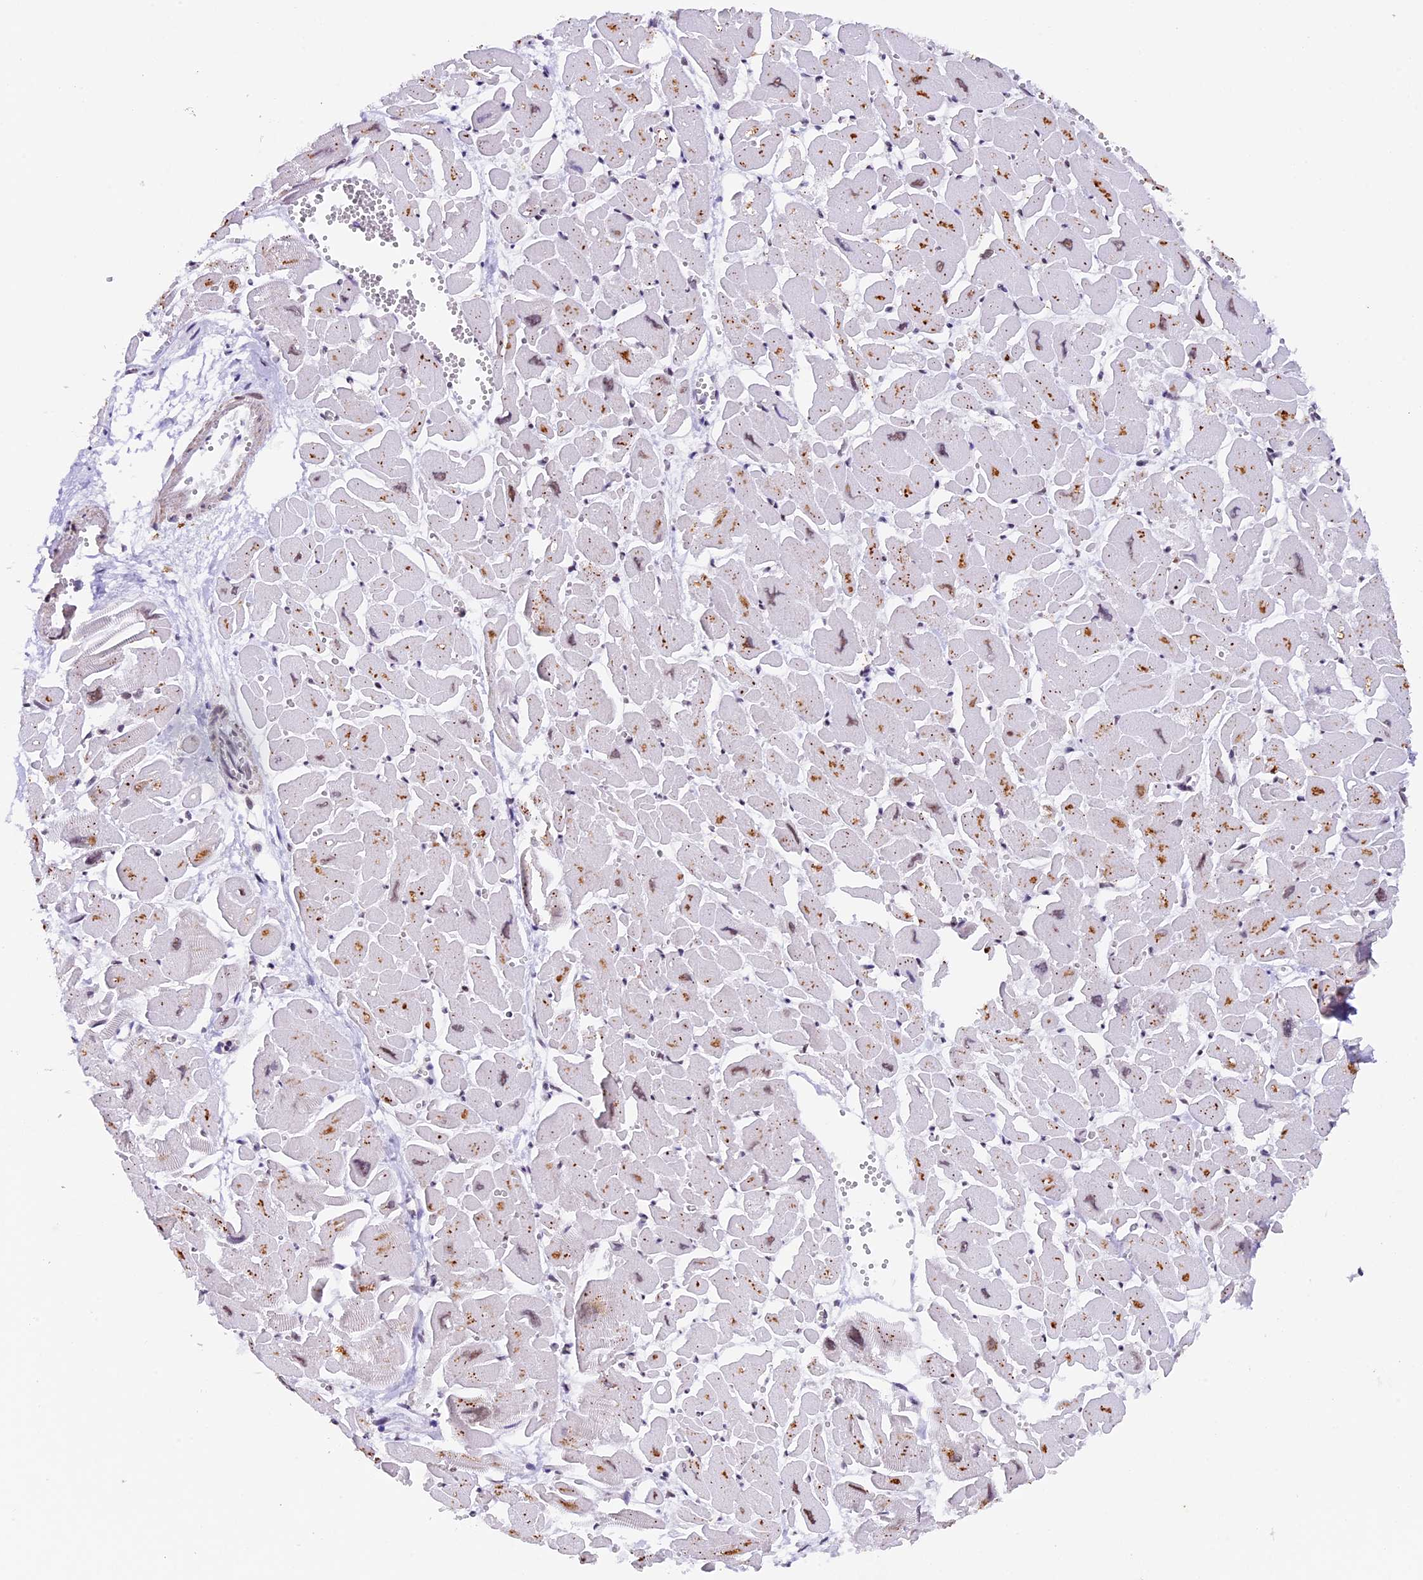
{"staining": {"intensity": "moderate", "quantity": "25%-75%", "location": "cytoplasmic/membranous"}, "tissue": "heart muscle", "cell_type": "Cardiomyocytes", "image_type": "normal", "snomed": [{"axis": "morphology", "description": "Normal tissue, NOS"}, {"axis": "topography", "description": "Heart"}], "caption": "Cardiomyocytes exhibit medium levels of moderate cytoplasmic/membranous positivity in about 25%-75% of cells in benign human heart muscle.", "gene": "TFAM", "patient": {"sex": "male", "age": 54}}